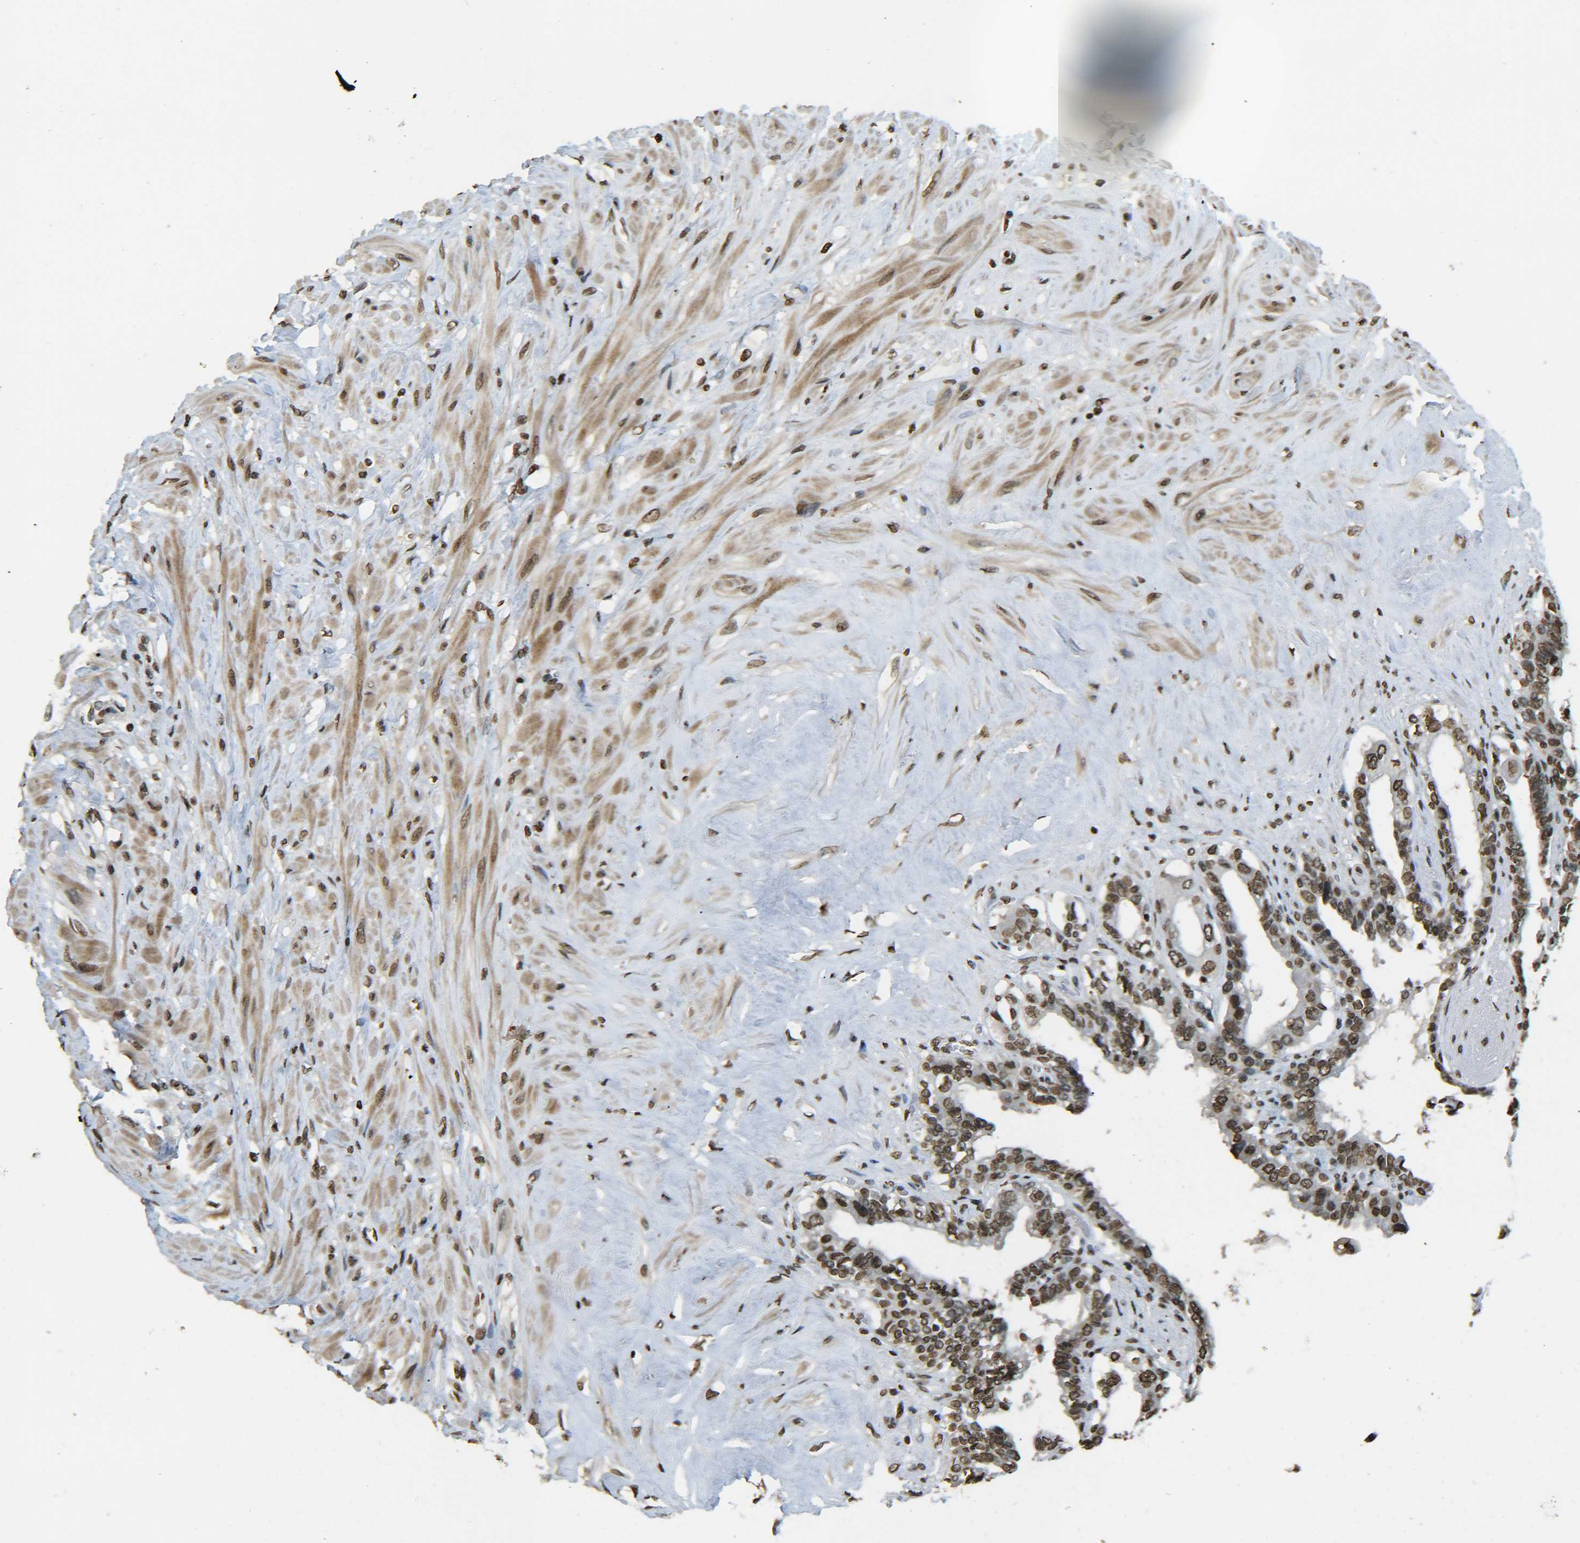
{"staining": {"intensity": "moderate", "quantity": ">75%", "location": "nuclear"}, "tissue": "seminal vesicle", "cell_type": "Glandular cells", "image_type": "normal", "snomed": [{"axis": "morphology", "description": "Normal tissue, NOS"}, {"axis": "topography", "description": "Seminal veicle"}], "caption": "Immunohistochemistry histopathology image of benign seminal vesicle: seminal vesicle stained using IHC exhibits medium levels of moderate protein expression localized specifically in the nuclear of glandular cells, appearing as a nuclear brown color.", "gene": "H4C16", "patient": {"sex": "male", "age": 63}}